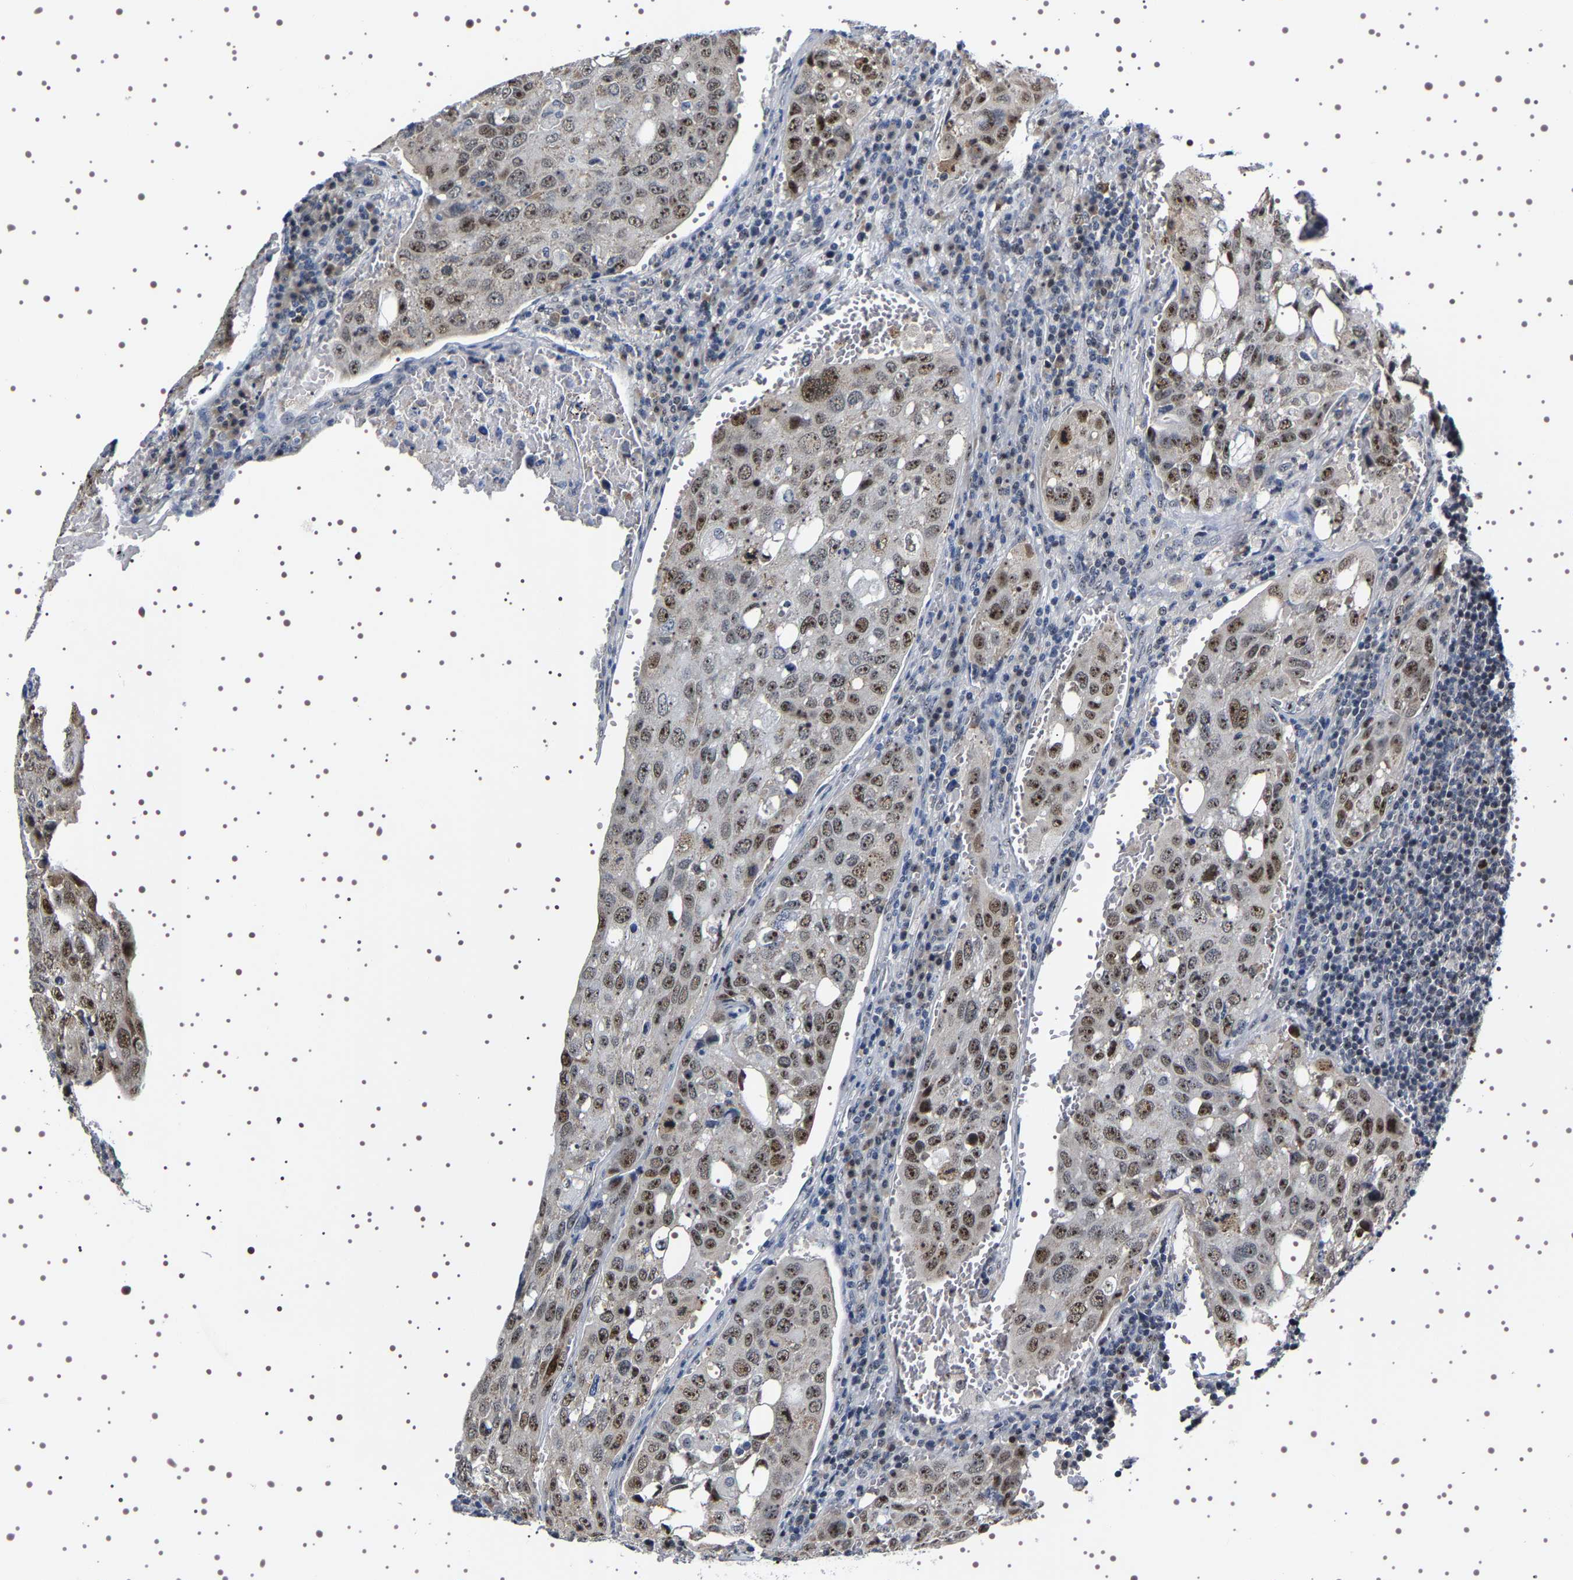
{"staining": {"intensity": "moderate", "quantity": "25%-75%", "location": "nuclear"}, "tissue": "urothelial cancer", "cell_type": "Tumor cells", "image_type": "cancer", "snomed": [{"axis": "morphology", "description": "Urothelial carcinoma, High grade"}, {"axis": "topography", "description": "Lymph node"}, {"axis": "topography", "description": "Urinary bladder"}], "caption": "Protein expression by immunohistochemistry (IHC) demonstrates moderate nuclear expression in about 25%-75% of tumor cells in urothelial carcinoma (high-grade). The staining is performed using DAB brown chromogen to label protein expression. The nuclei are counter-stained blue using hematoxylin.", "gene": "GNL3", "patient": {"sex": "male", "age": 51}}